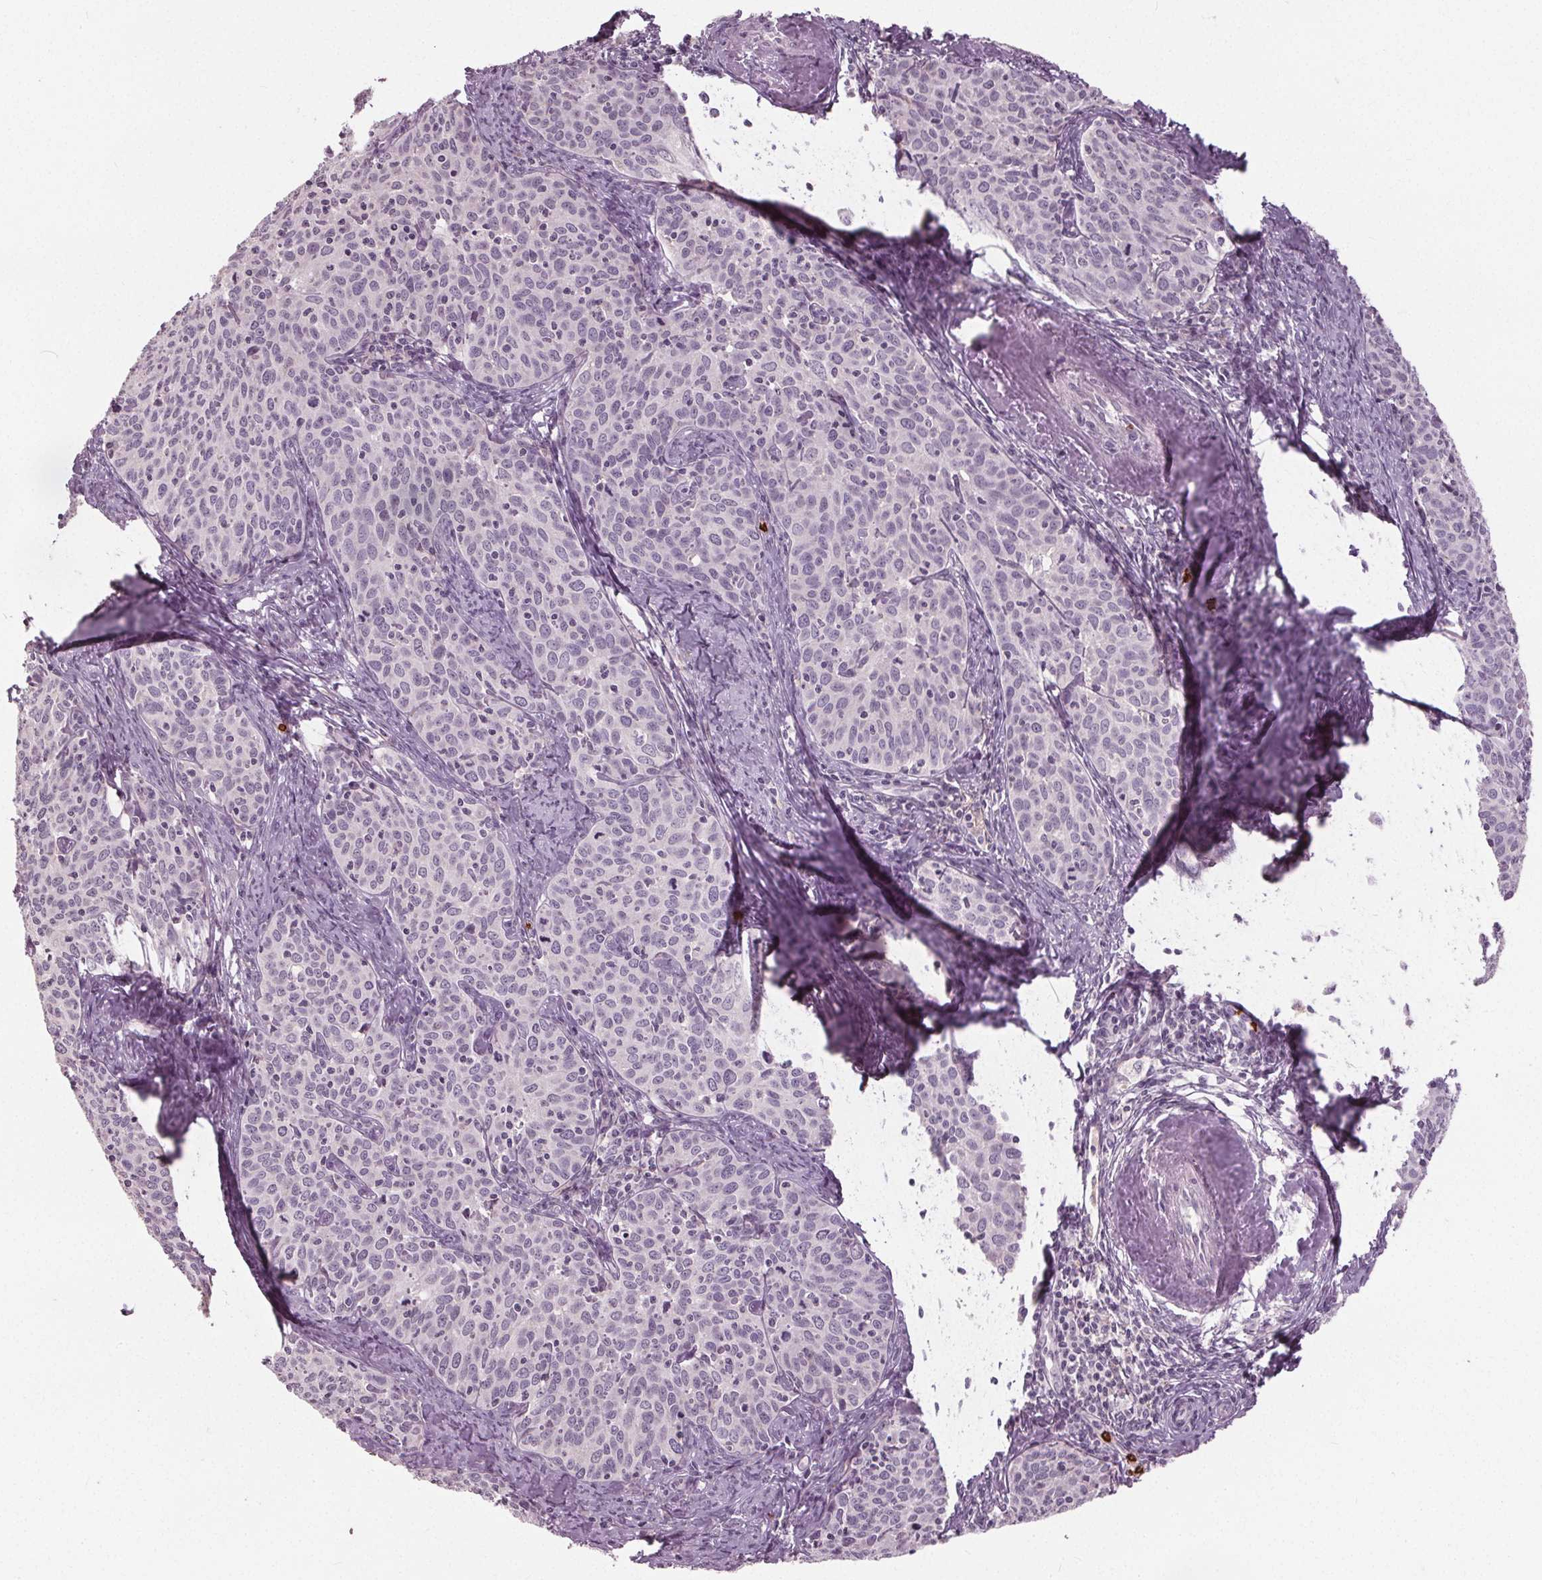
{"staining": {"intensity": "negative", "quantity": "none", "location": "none"}, "tissue": "cervical cancer", "cell_type": "Tumor cells", "image_type": "cancer", "snomed": [{"axis": "morphology", "description": "Squamous cell carcinoma, NOS"}, {"axis": "topography", "description": "Cervix"}], "caption": "Immunohistochemistry (IHC) histopathology image of neoplastic tissue: cervical squamous cell carcinoma stained with DAB demonstrates no significant protein expression in tumor cells. The staining was performed using DAB (3,3'-diaminobenzidine) to visualize the protein expression in brown, while the nuclei were stained in blue with hematoxylin (Magnification: 20x).", "gene": "SLC4A1", "patient": {"sex": "female", "age": 62}}